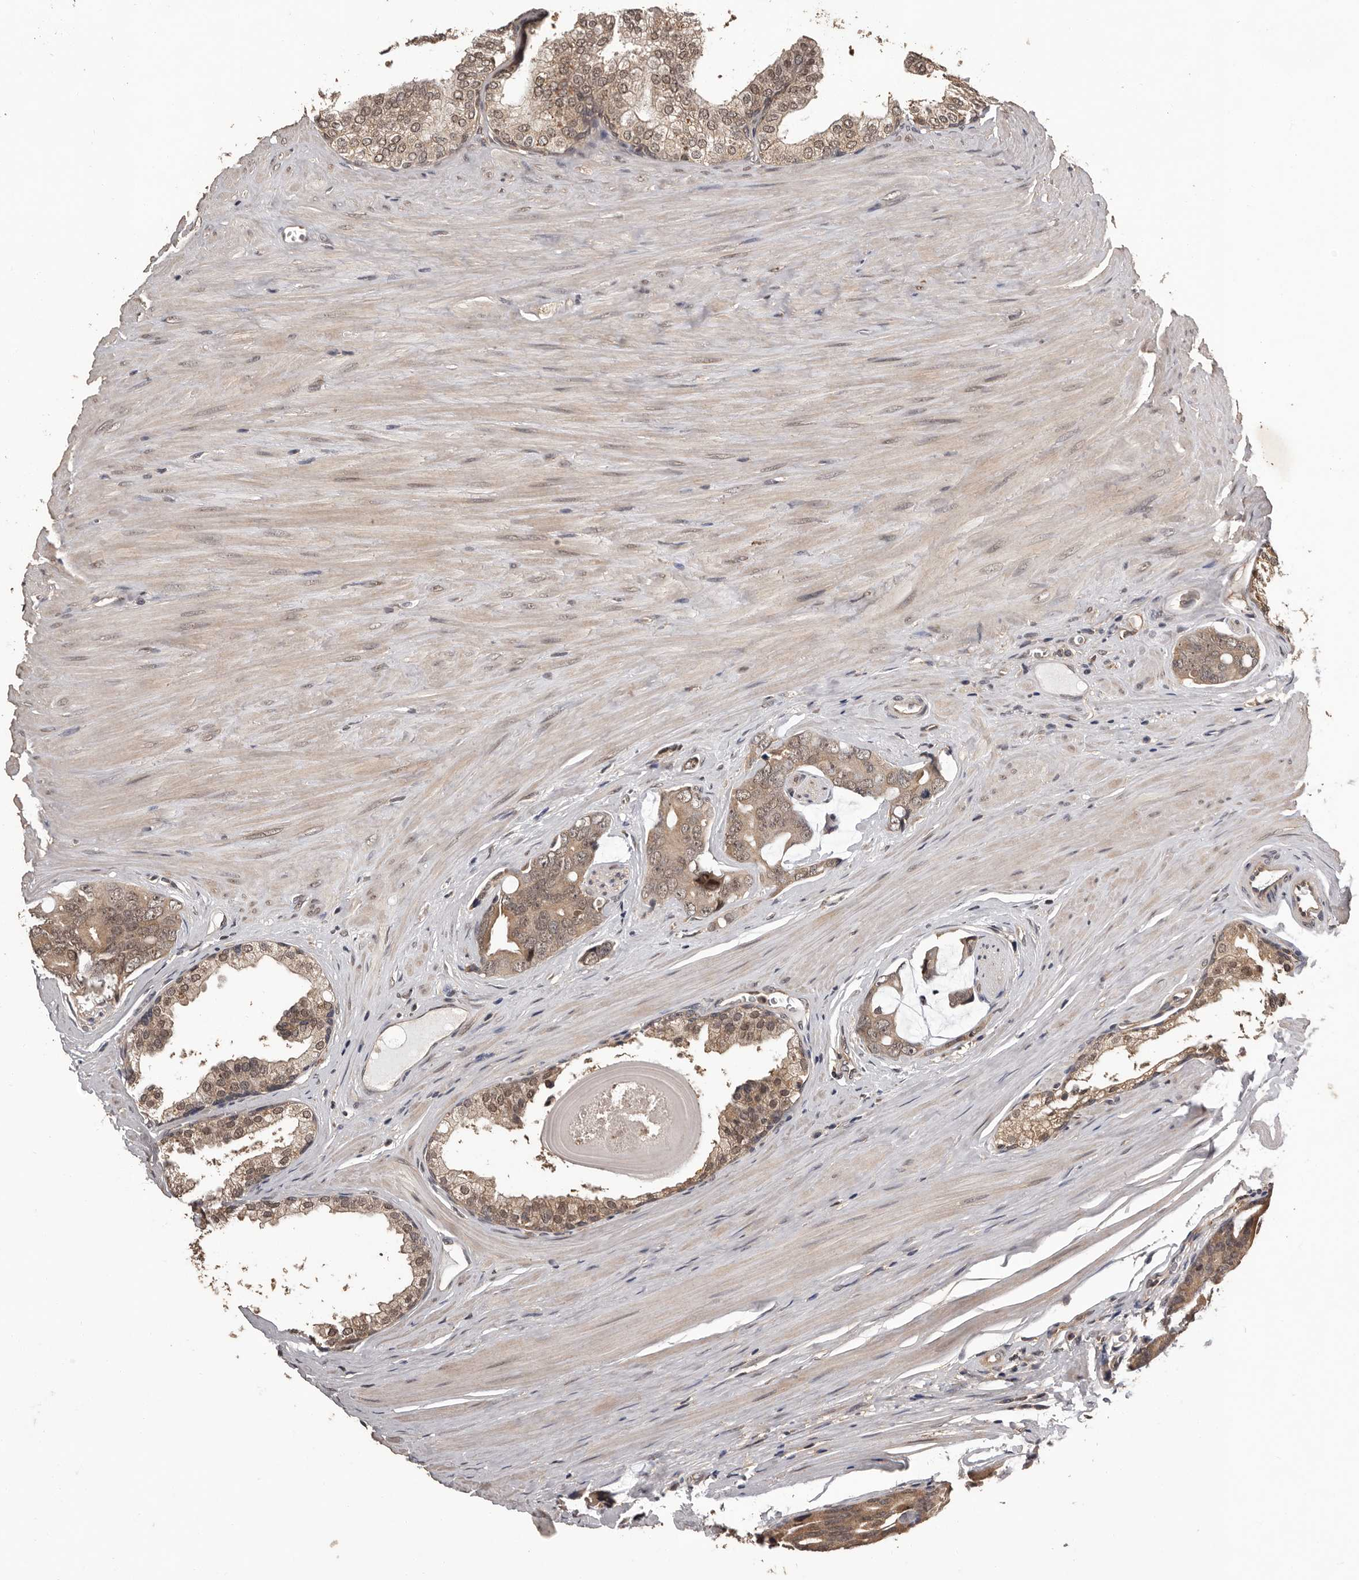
{"staining": {"intensity": "moderate", "quantity": ">75%", "location": "cytoplasmic/membranous,nuclear"}, "tissue": "prostate cancer", "cell_type": "Tumor cells", "image_type": "cancer", "snomed": [{"axis": "morphology", "description": "Adenocarcinoma, Medium grade"}, {"axis": "topography", "description": "Prostate"}], "caption": "Prostate cancer stained with a brown dye reveals moderate cytoplasmic/membranous and nuclear positive staining in approximately >75% of tumor cells.", "gene": "VPS37A", "patient": {"sex": "male", "age": 53}}